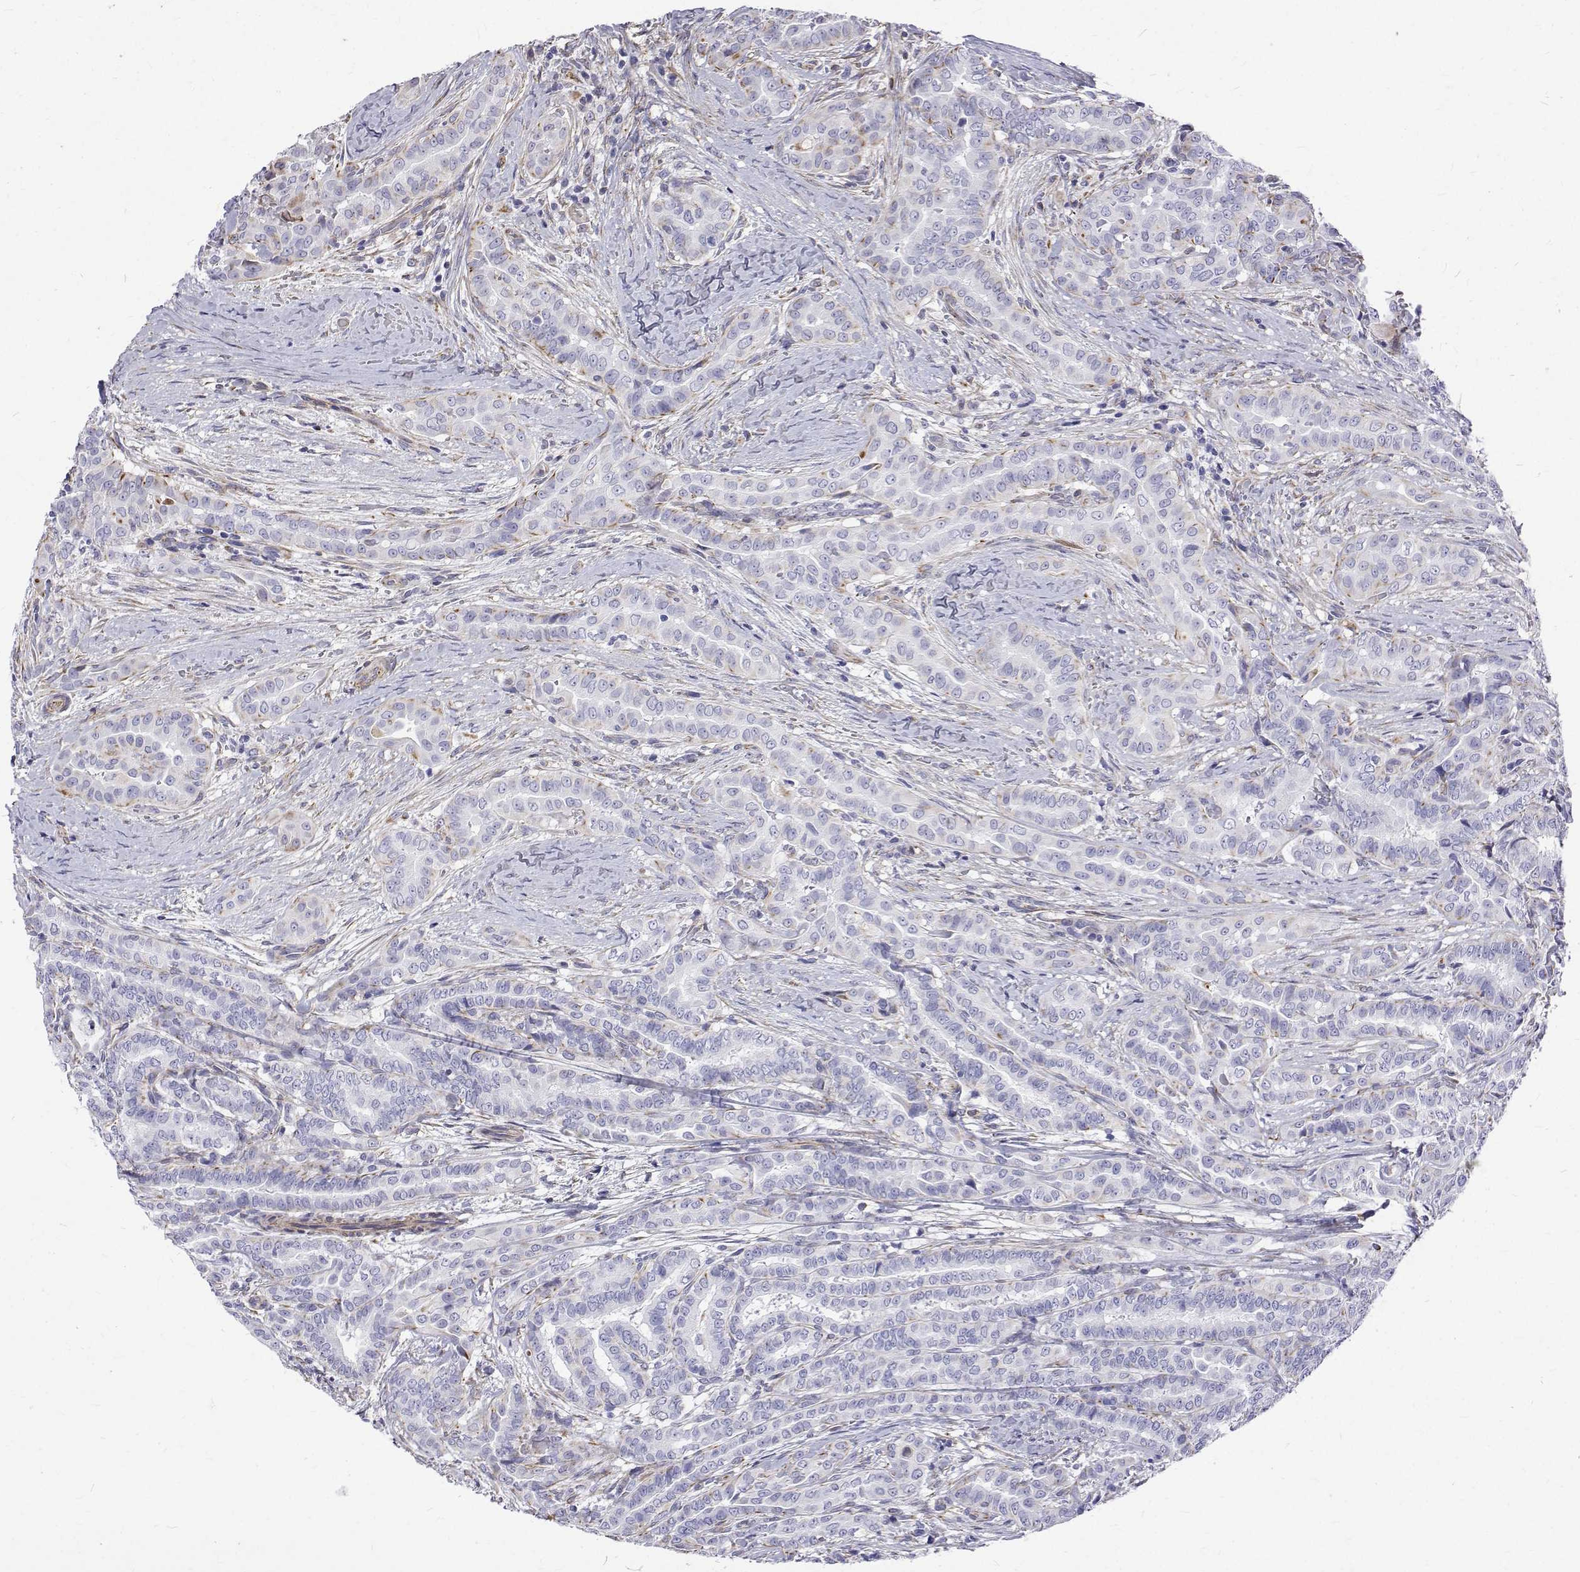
{"staining": {"intensity": "negative", "quantity": "none", "location": "none"}, "tissue": "thyroid cancer", "cell_type": "Tumor cells", "image_type": "cancer", "snomed": [{"axis": "morphology", "description": "Papillary adenocarcinoma, NOS"}, {"axis": "morphology", "description": "Papillary adenoma metastatic"}, {"axis": "topography", "description": "Thyroid gland"}], "caption": "Protein analysis of thyroid papillary adenocarcinoma shows no significant staining in tumor cells.", "gene": "OPRPN", "patient": {"sex": "female", "age": 50}}